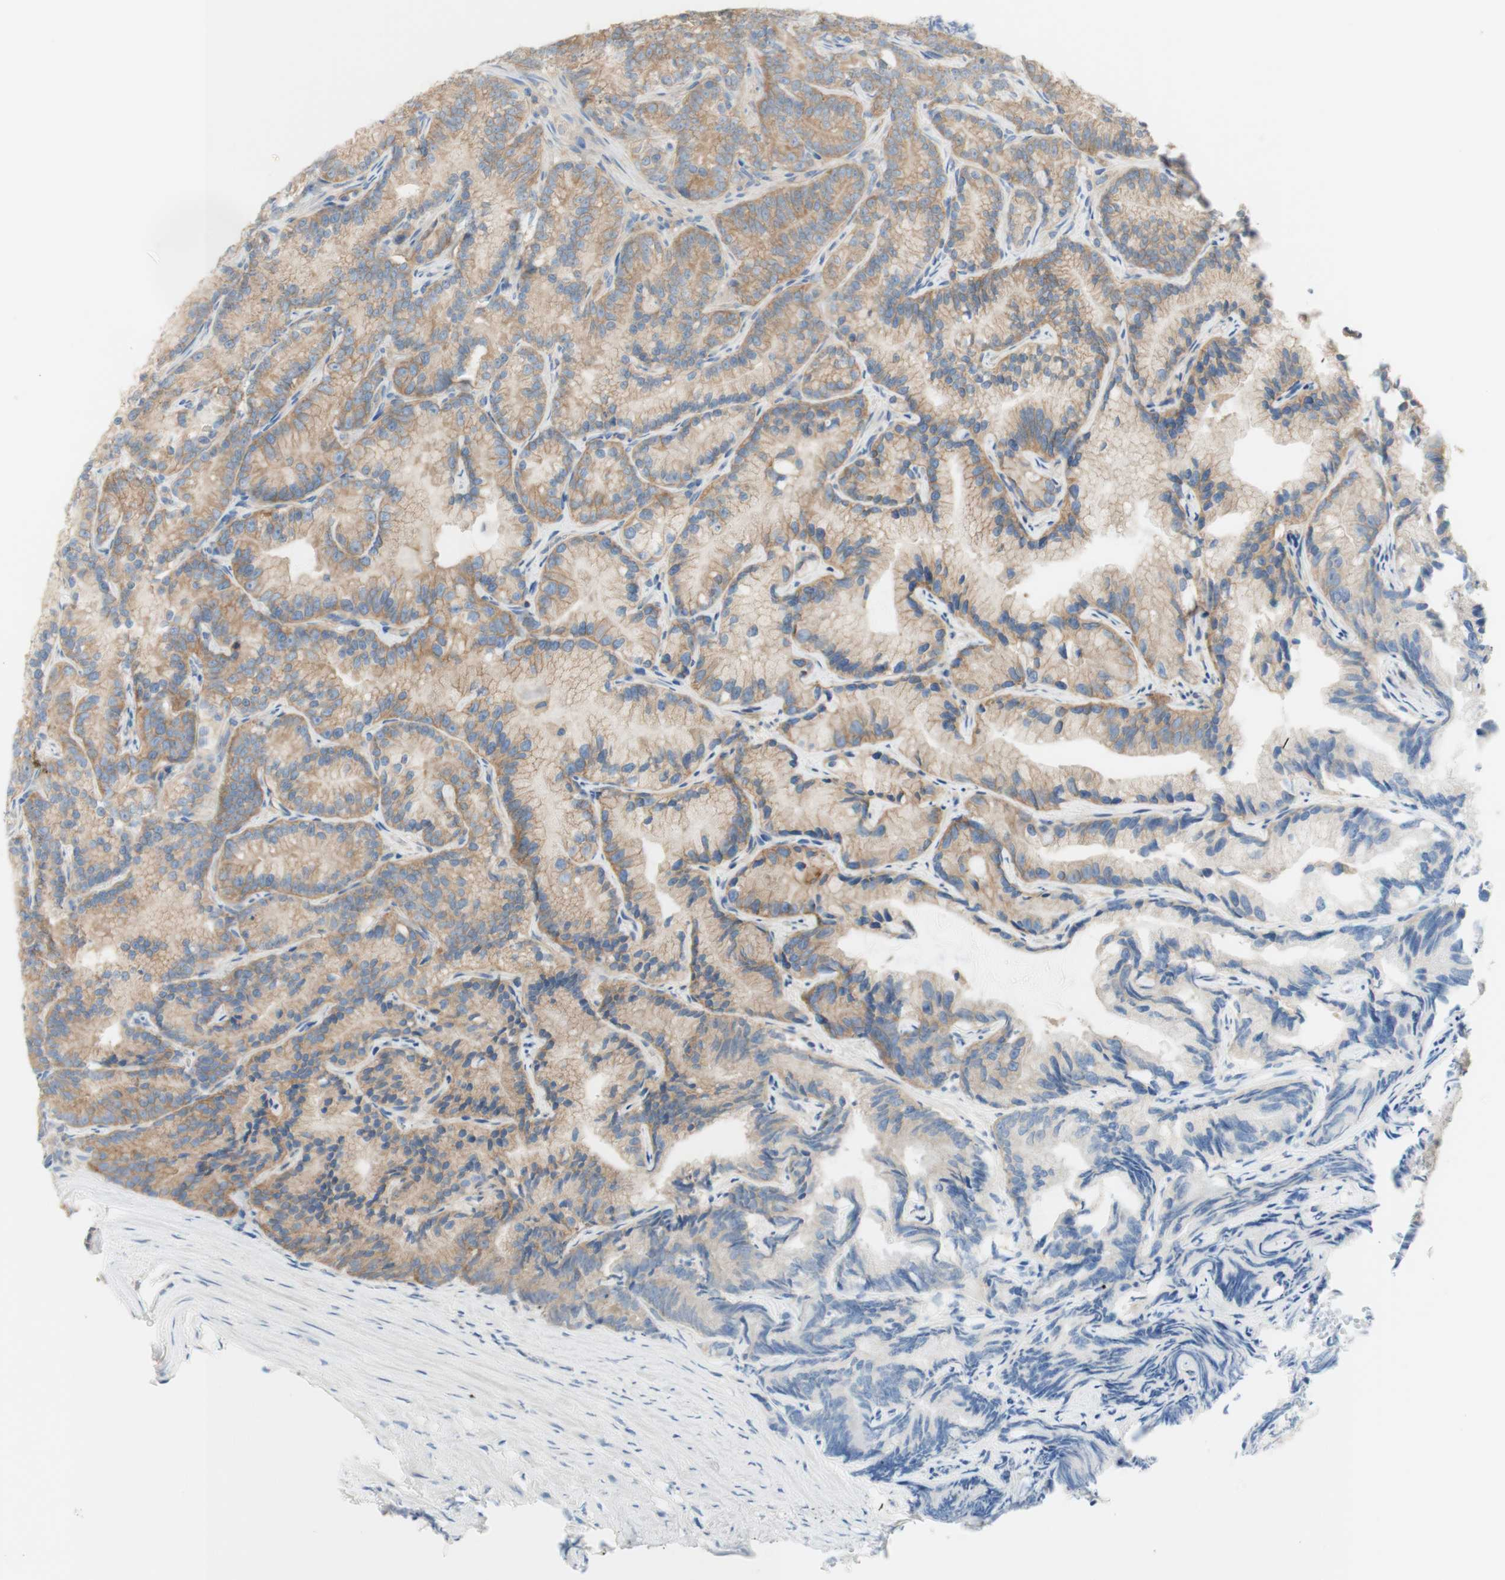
{"staining": {"intensity": "weak", "quantity": ">75%", "location": "cytoplasmic/membranous"}, "tissue": "prostate cancer", "cell_type": "Tumor cells", "image_type": "cancer", "snomed": [{"axis": "morphology", "description": "Adenocarcinoma, Low grade"}, {"axis": "topography", "description": "Prostate"}], "caption": "Weak cytoplasmic/membranous protein expression is seen in approximately >75% of tumor cells in prostate cancer. (IHC, brightfield microscopy, high magnification).", "gene": "ATP2B1", "patient": {"sex": "male", "age": 89}}